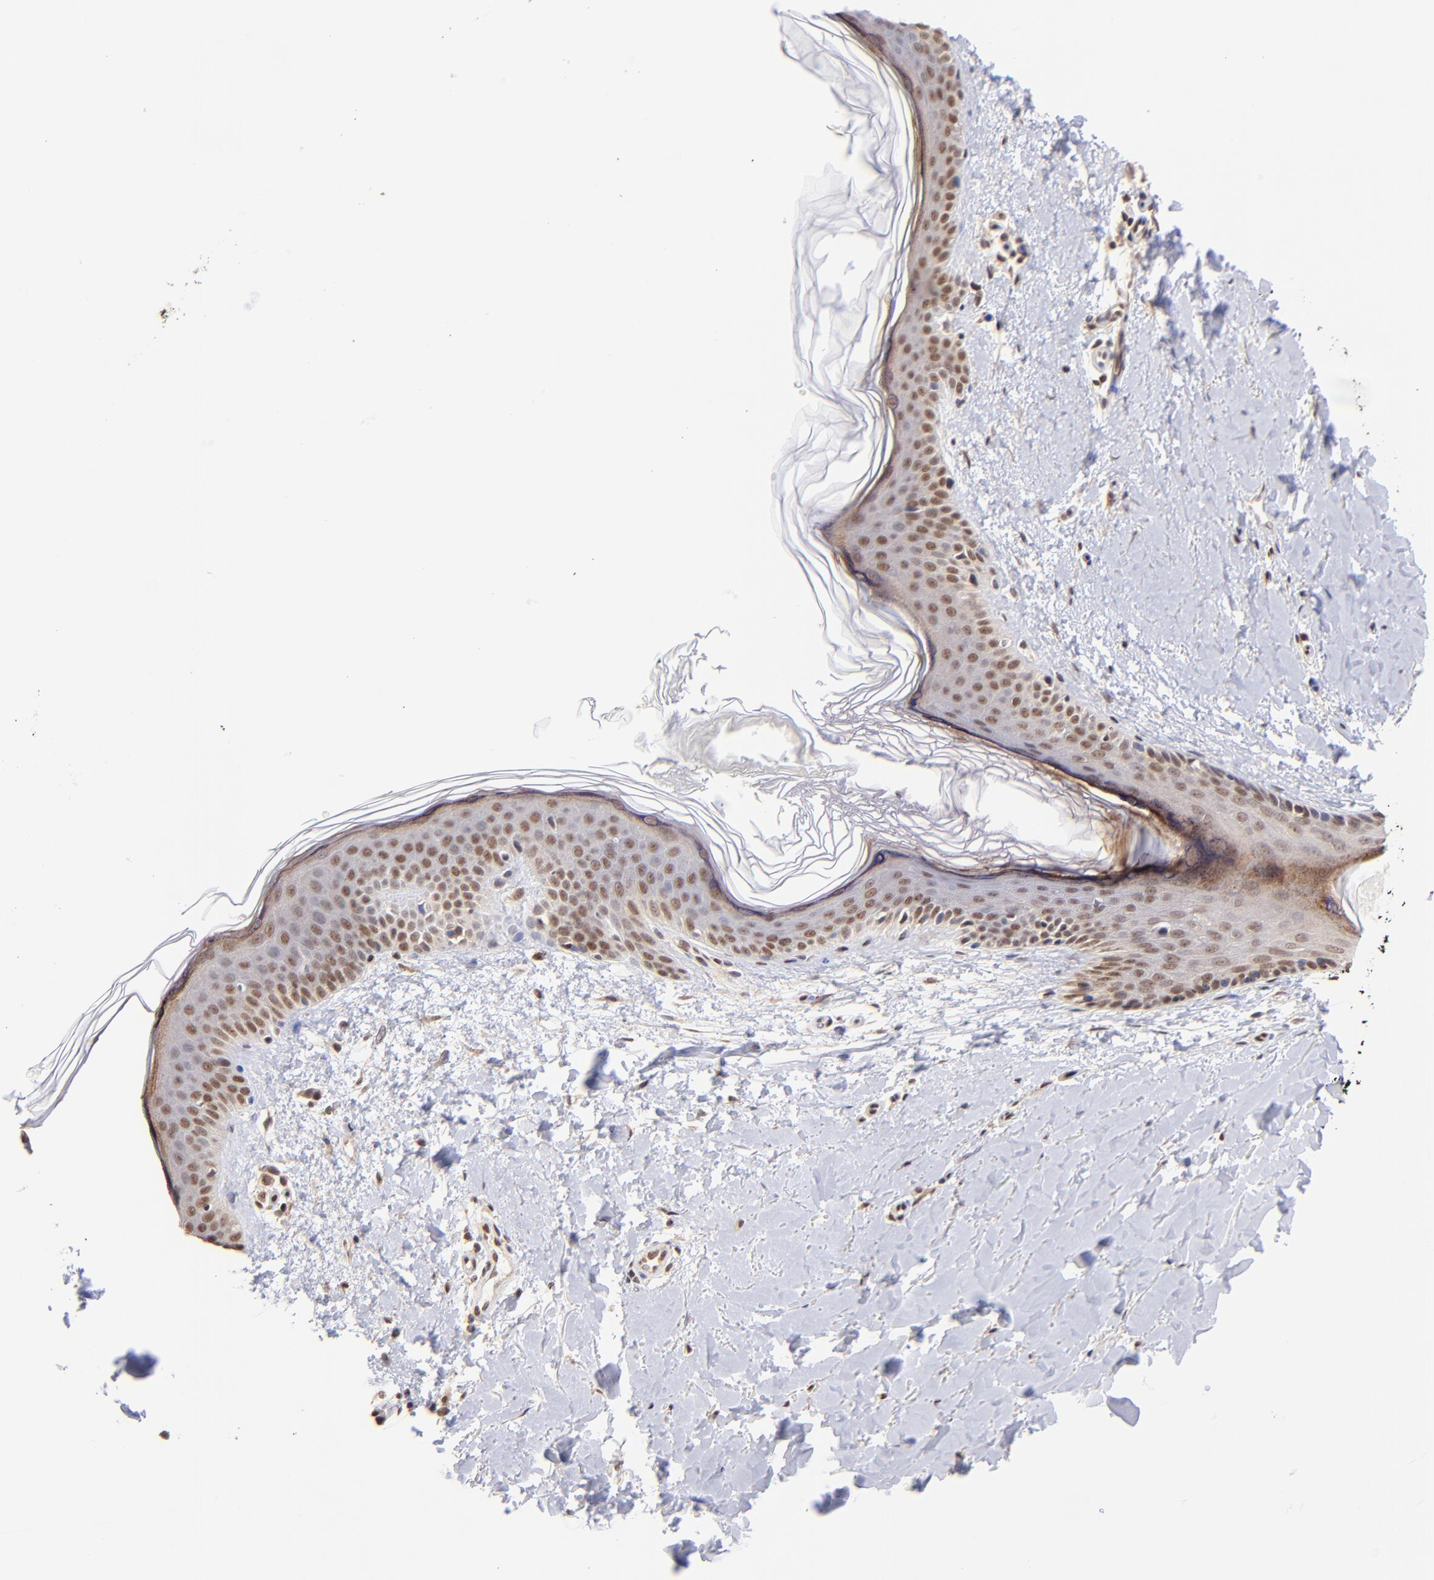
{"staining": {"intensity": "moderate", "quantity": ">75%", "location": "cytoplasmic/membranous,nuclear"}, "tissue": "skin", "cell_type": "Fibroblasts", "image_type": "normal", "snomed": [{"axis": "morphology", "description": "Normal tissue, NOS"}, {"axis": "topography", "description": "Skin"}], "caption": "Moderate cytoplasmic/membranous,nuclear staining for a protein is identified in approximately >75% of fibroblasts of benign skin using immunohistochemistry (IHC).", "gene": "WDR25", "patient": {"sex": "female", "age": 56}}